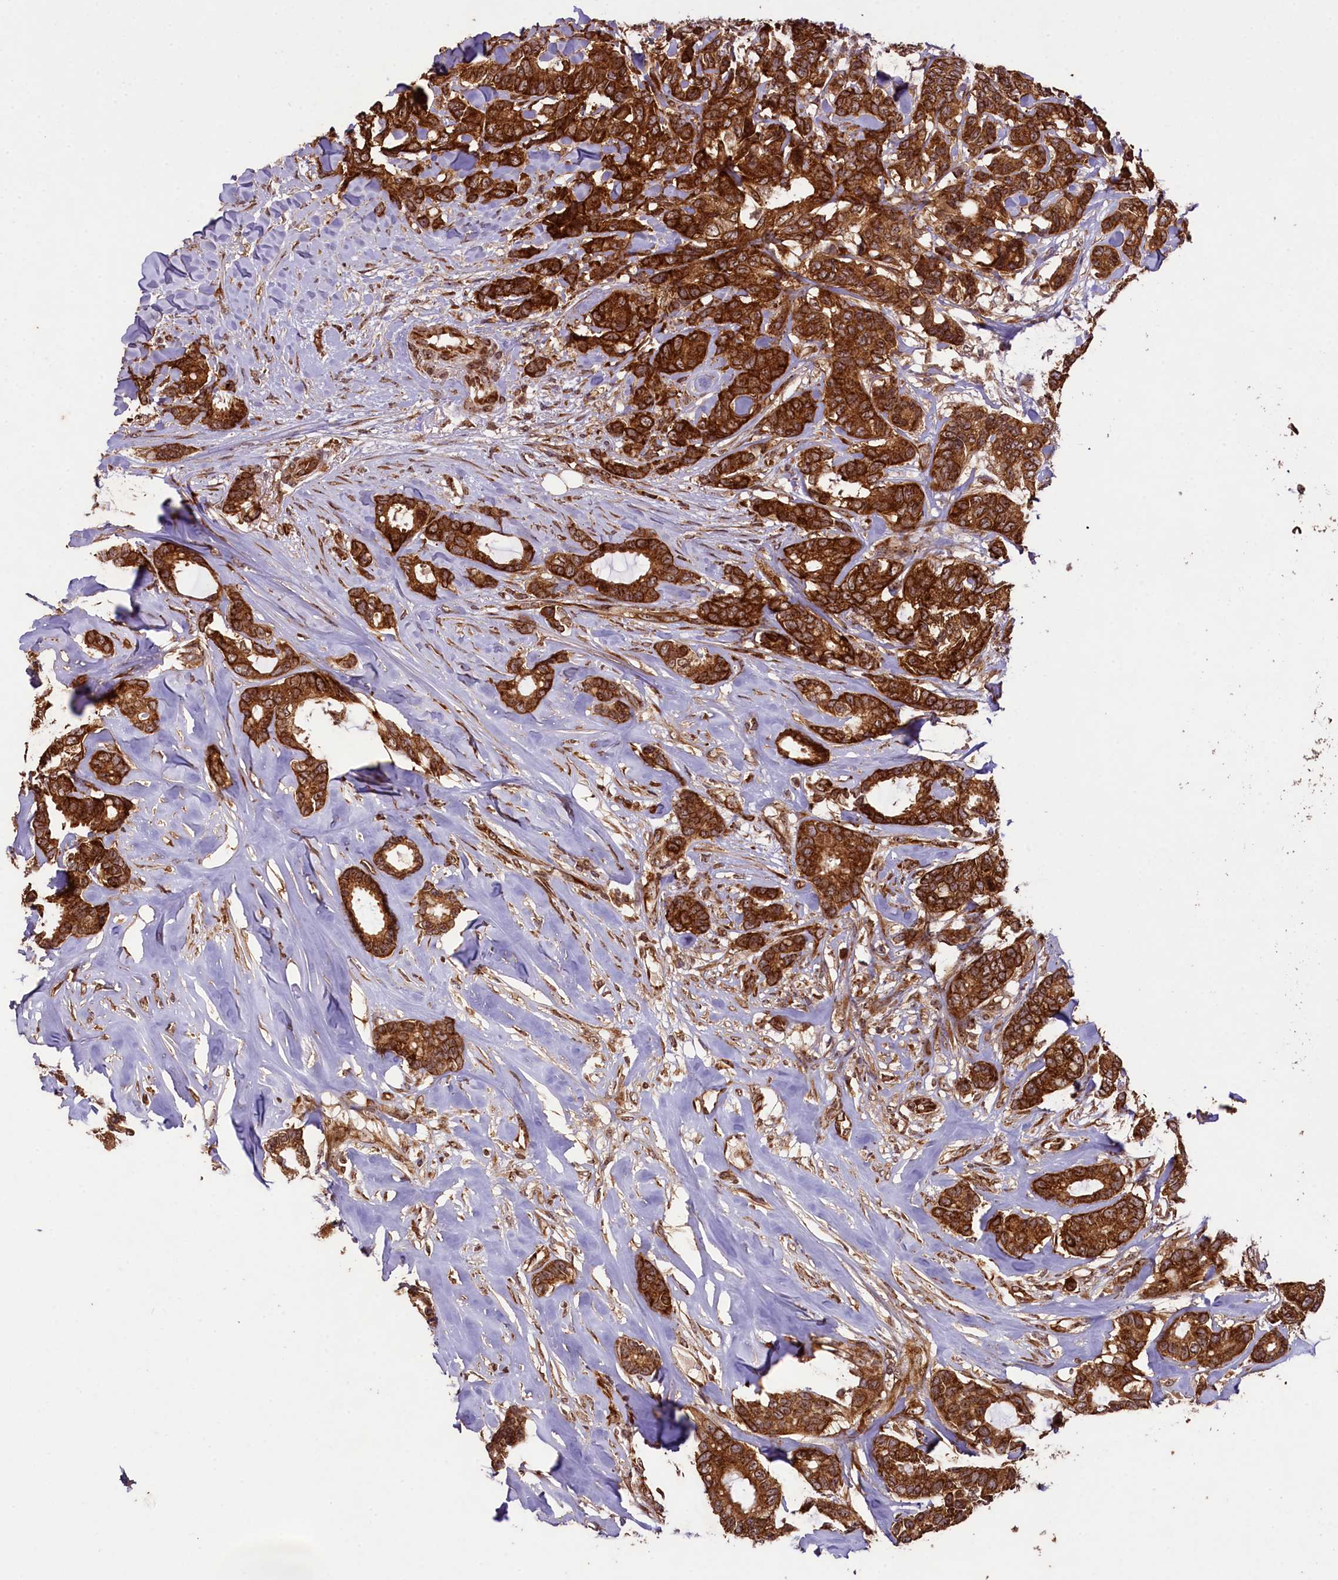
{"staining": {"intensity": "strong", "quantity": ">75%", "location": "cytoplasmic/membranous"}, "tissue": "breast cancer", "cell_type": "Tumor cells", "image_type": "cancer", "snomed": [{"axis": "morphology", "description": "Duct carcinoma"}, {"axis": "topography", "description": "Breast"}], "caption": "DAB immunohistochemical staining of human infiltrating ductal carcinoma (breast) demonstrates strong cytoplasmic/membranous protein staining in approximately >75% of tumor cells.", "gene": "LARP4", "patient": {"sex": "female", "age": 87}}